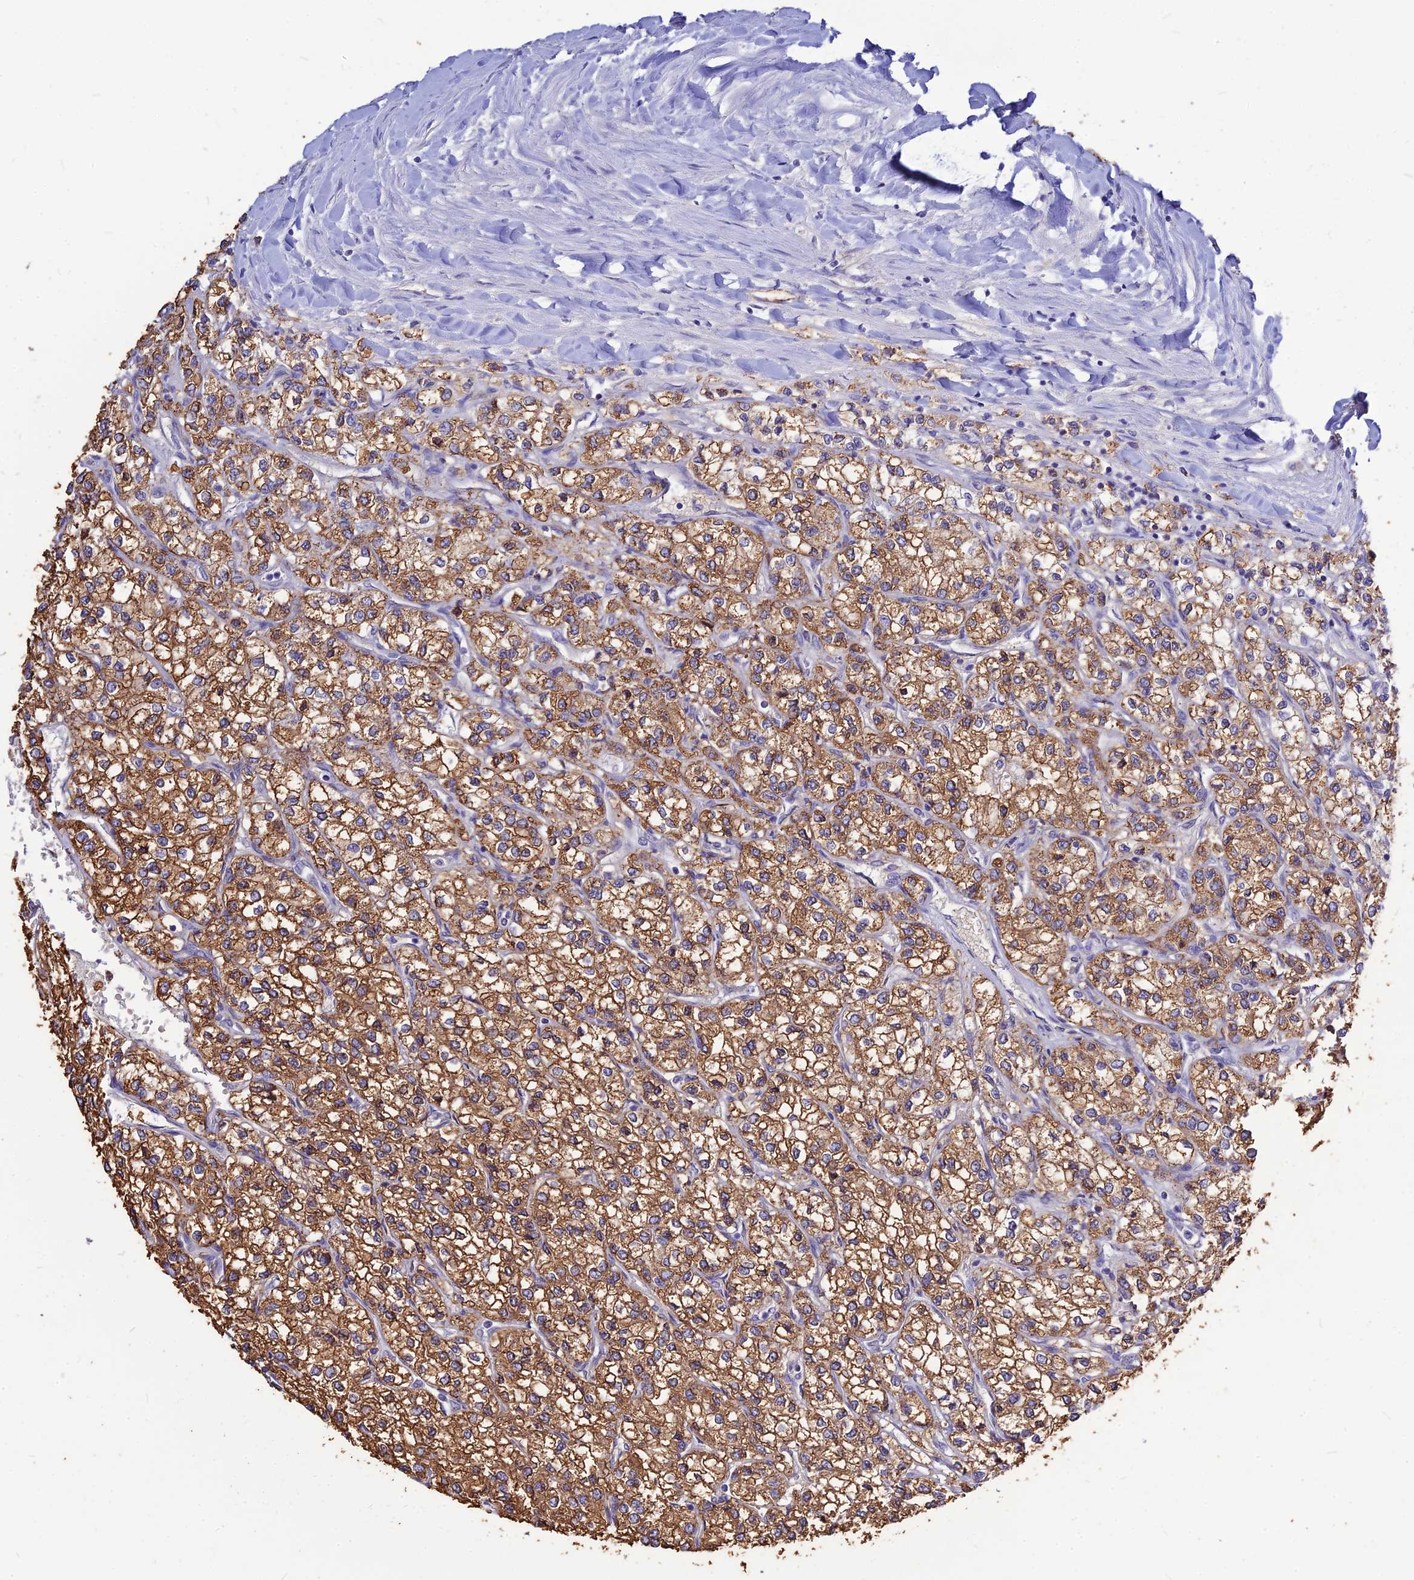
{"staining": {"intensity": "strong", "quantity": ">75%", "location": "cytoplasmic/membranous"}, "tissue": "renal cancer", "cell_type": "Tumor cells", "image_type": "cancer", "snomed": [{"axis": "morphology", "description": "Adenocarcinoma, NOS"}, {"axis": "topography", "description": "Kidney"}], "caption": "Immunohistochemistry image of adenocarcinoma (renal) stained for a protein (brown), which demonstrates high levels of strong cytoplasmic/membranous positivity in about >75% of tumor cells.", "gene": "CZIB", "patient": {"sex": "male", "age": 80}}